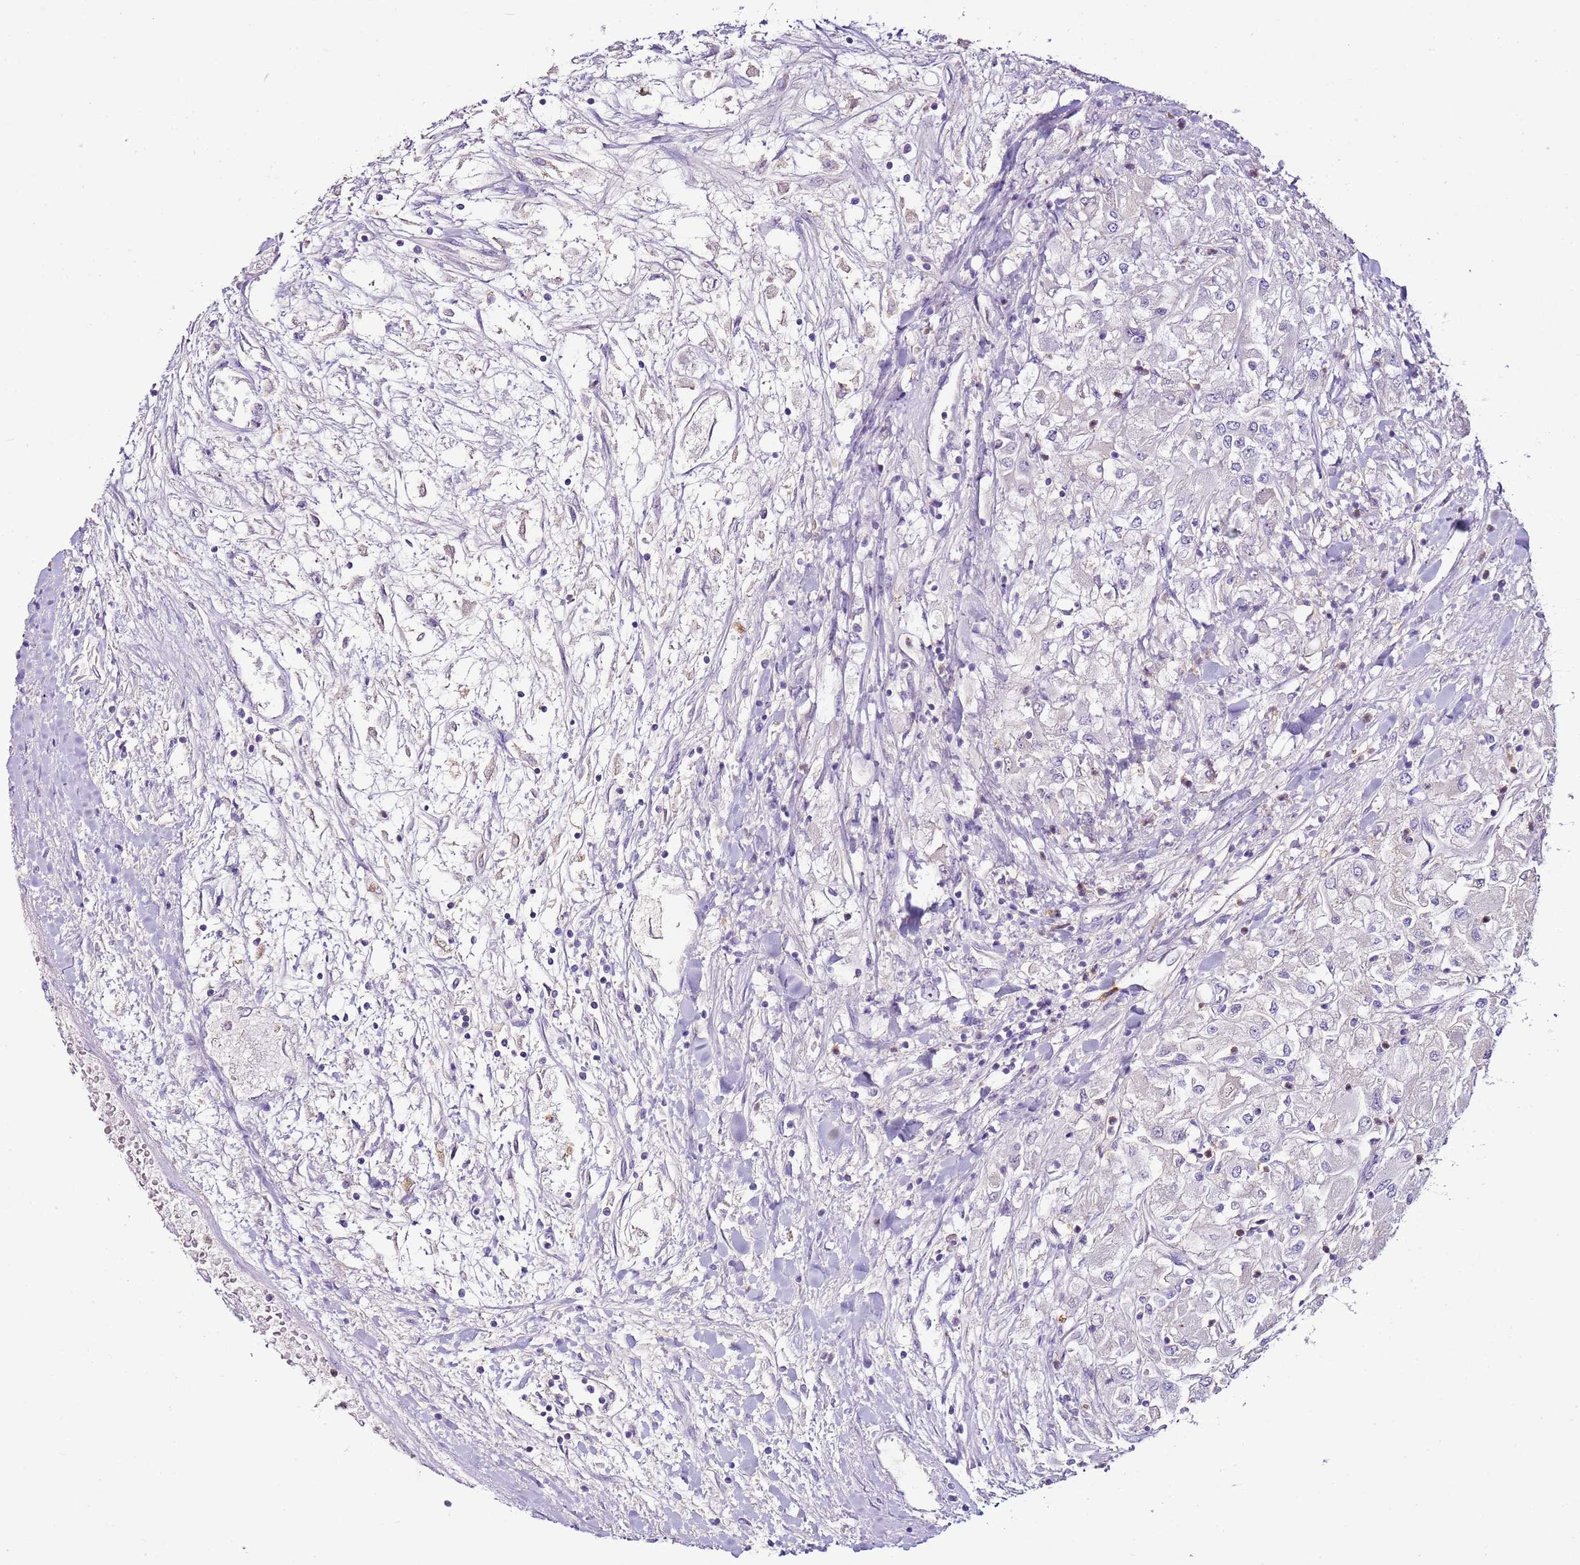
{"staining": {"intensity": "negative", "quantity": "none", "location": "none"}, "tissue": "renal cancer", "cell_type": "Tumor cells", "image_type": "cancer", "snomed": [{"axis": "morphology", "description": "Adenocarcinoma, NOS"}, {"axis": "topography", "description": "Kidney"}], "caption": "Renal adenocarcinoma was stained to show a protein in brown. There is no significant staining in tumor cells. (DAB (3,3'-diaminobenzidine) IHC with hematoxylin counter stain).", "gene": "IL2RG", "patient": {"sex": "male", "age": 80}}